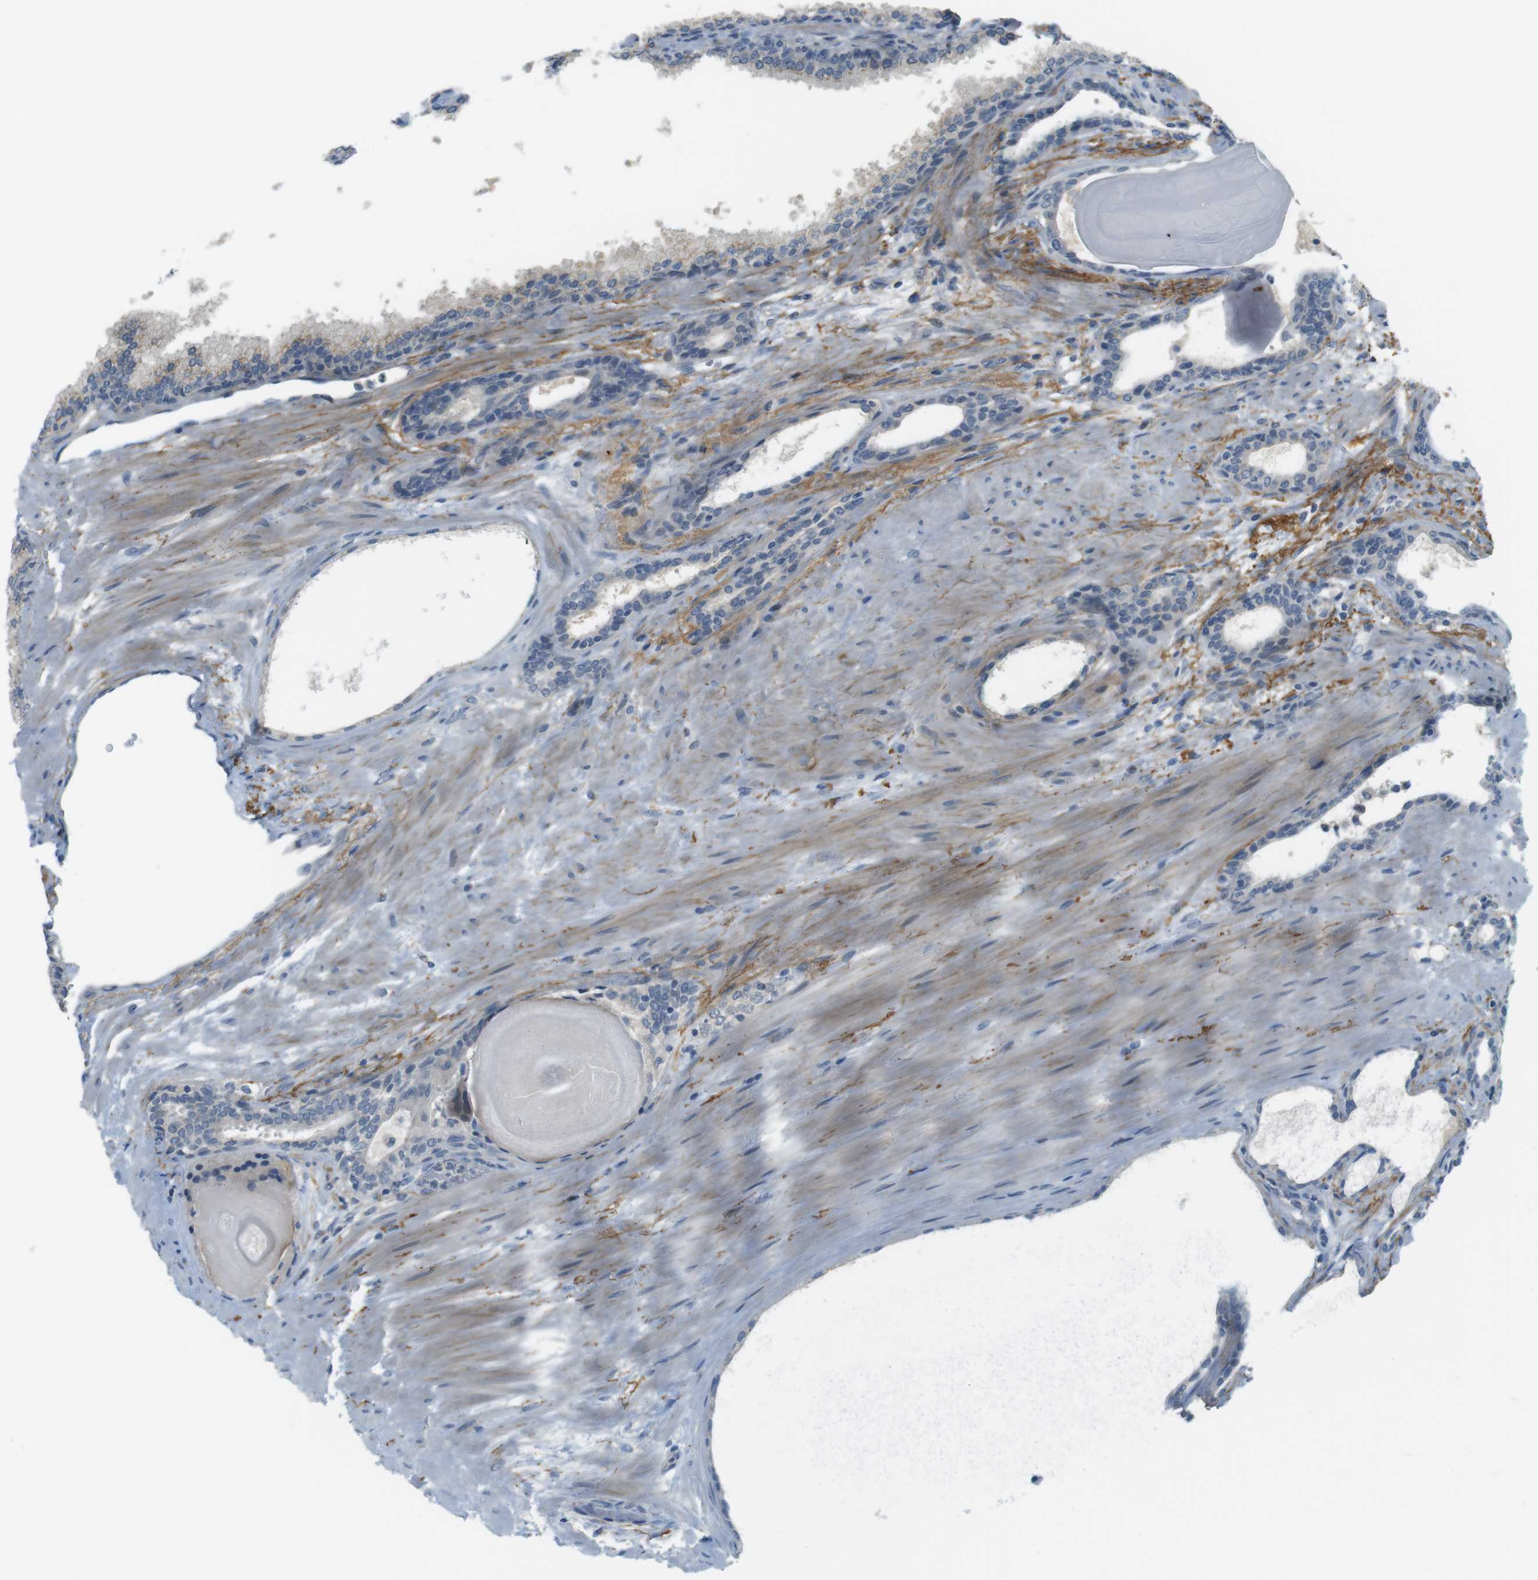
{"staining": {"intensity": "weak", "quantity": "25%-75%", "location": "cytoplasmic/membranous"}, "tissue": "prostate cancer", "cell_type": "Tumor cells", "image_type": "cancer", "snomed": [{"axis": "morphology", "description": "Adenocarcinoma, High grade"}, {"axis": "topography", "description": "Prostate"}], "caption": "A brown stain labels weak cytoplasmic/membranous staining of a protein in prostate cancer tumor cells. (IHC, brightfield microscopy, high magnification).", "gene": "UGT8", "patient": {"sex": "male", "age": 61}}